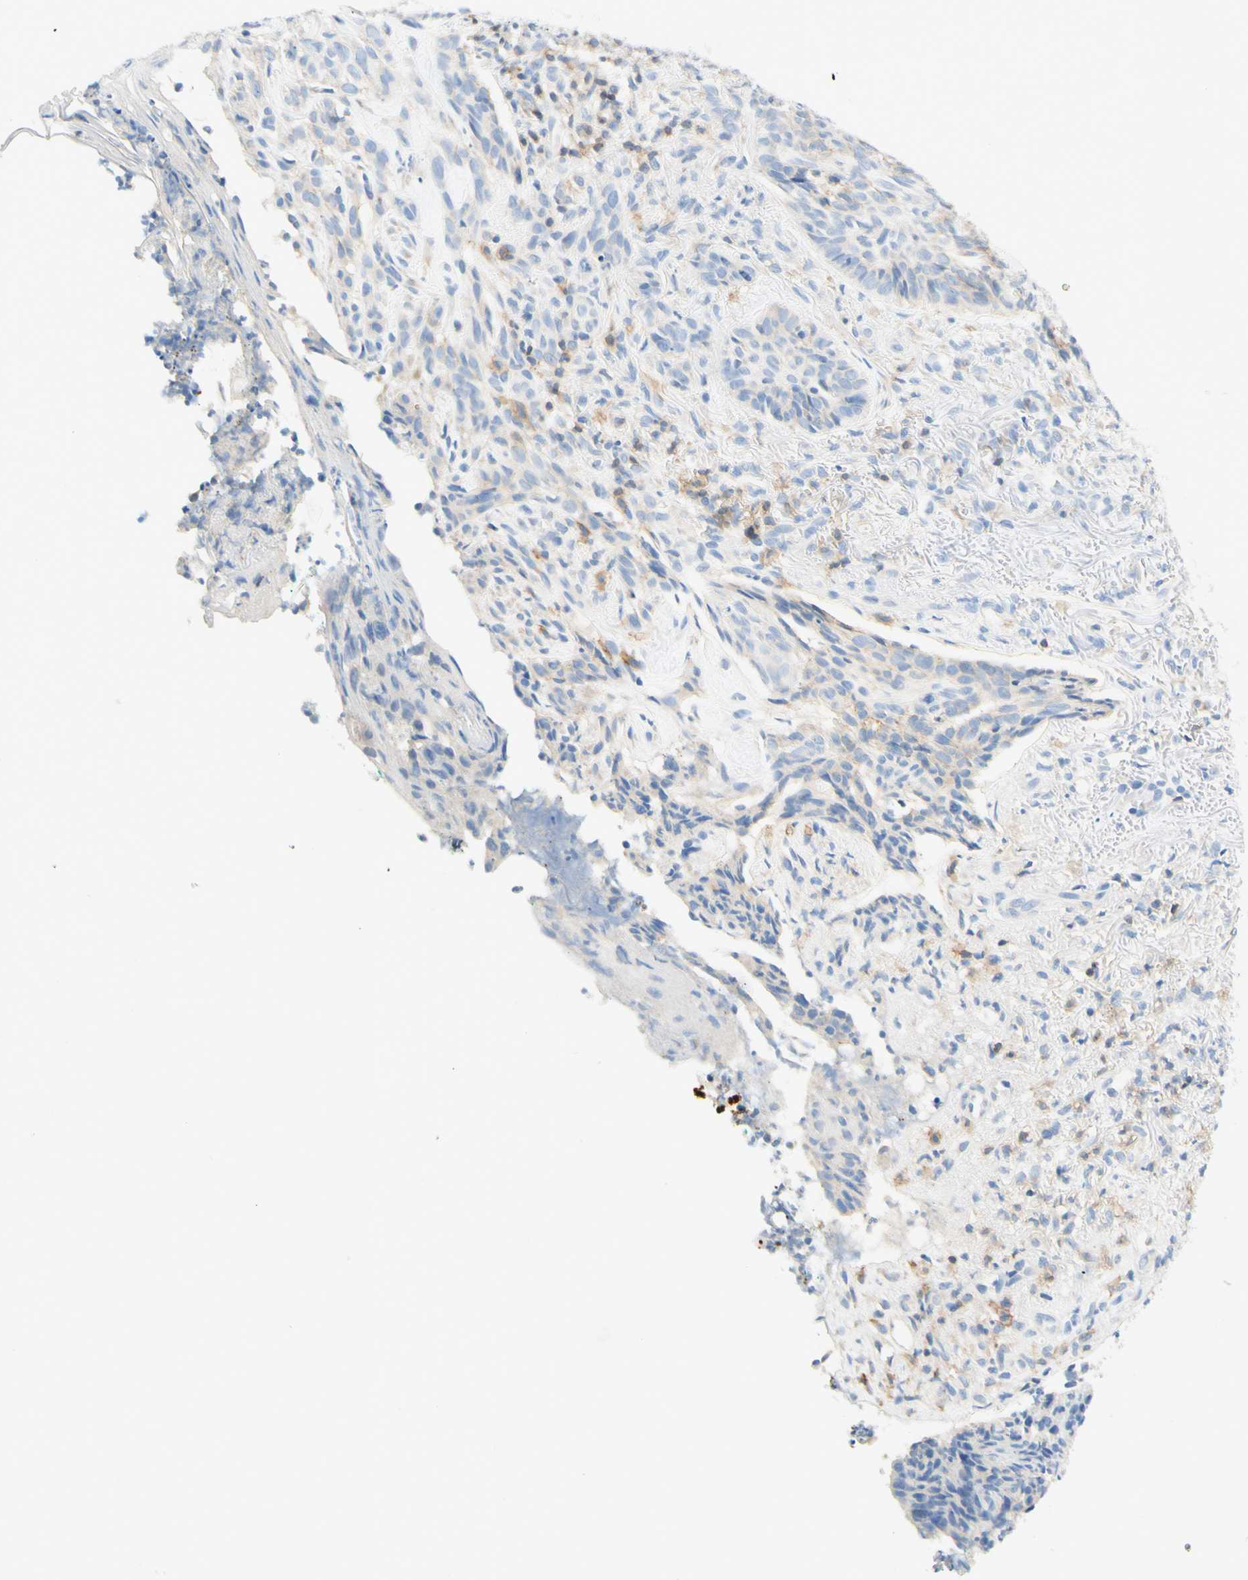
{"staining": {"intensity": "weak", "quantity": "<25%", "location": "cytoplasmic/membranous"}, "tissue": "skin cancer", "cell_type": "Tumor cells", "image_type": "cancer", "snomed": [{"axis": "morphology", "description": "Basal cell carcinoma"}, {"axis": "topography", "description": "Skin"}], "caption": "This is an immunohistochemistry (IHC) histopathology image of human skin basal cell carcinoma. There is no expression in tumor cells.", "gene": "LAT", "patient": {"sex": "male", "age": 43}}